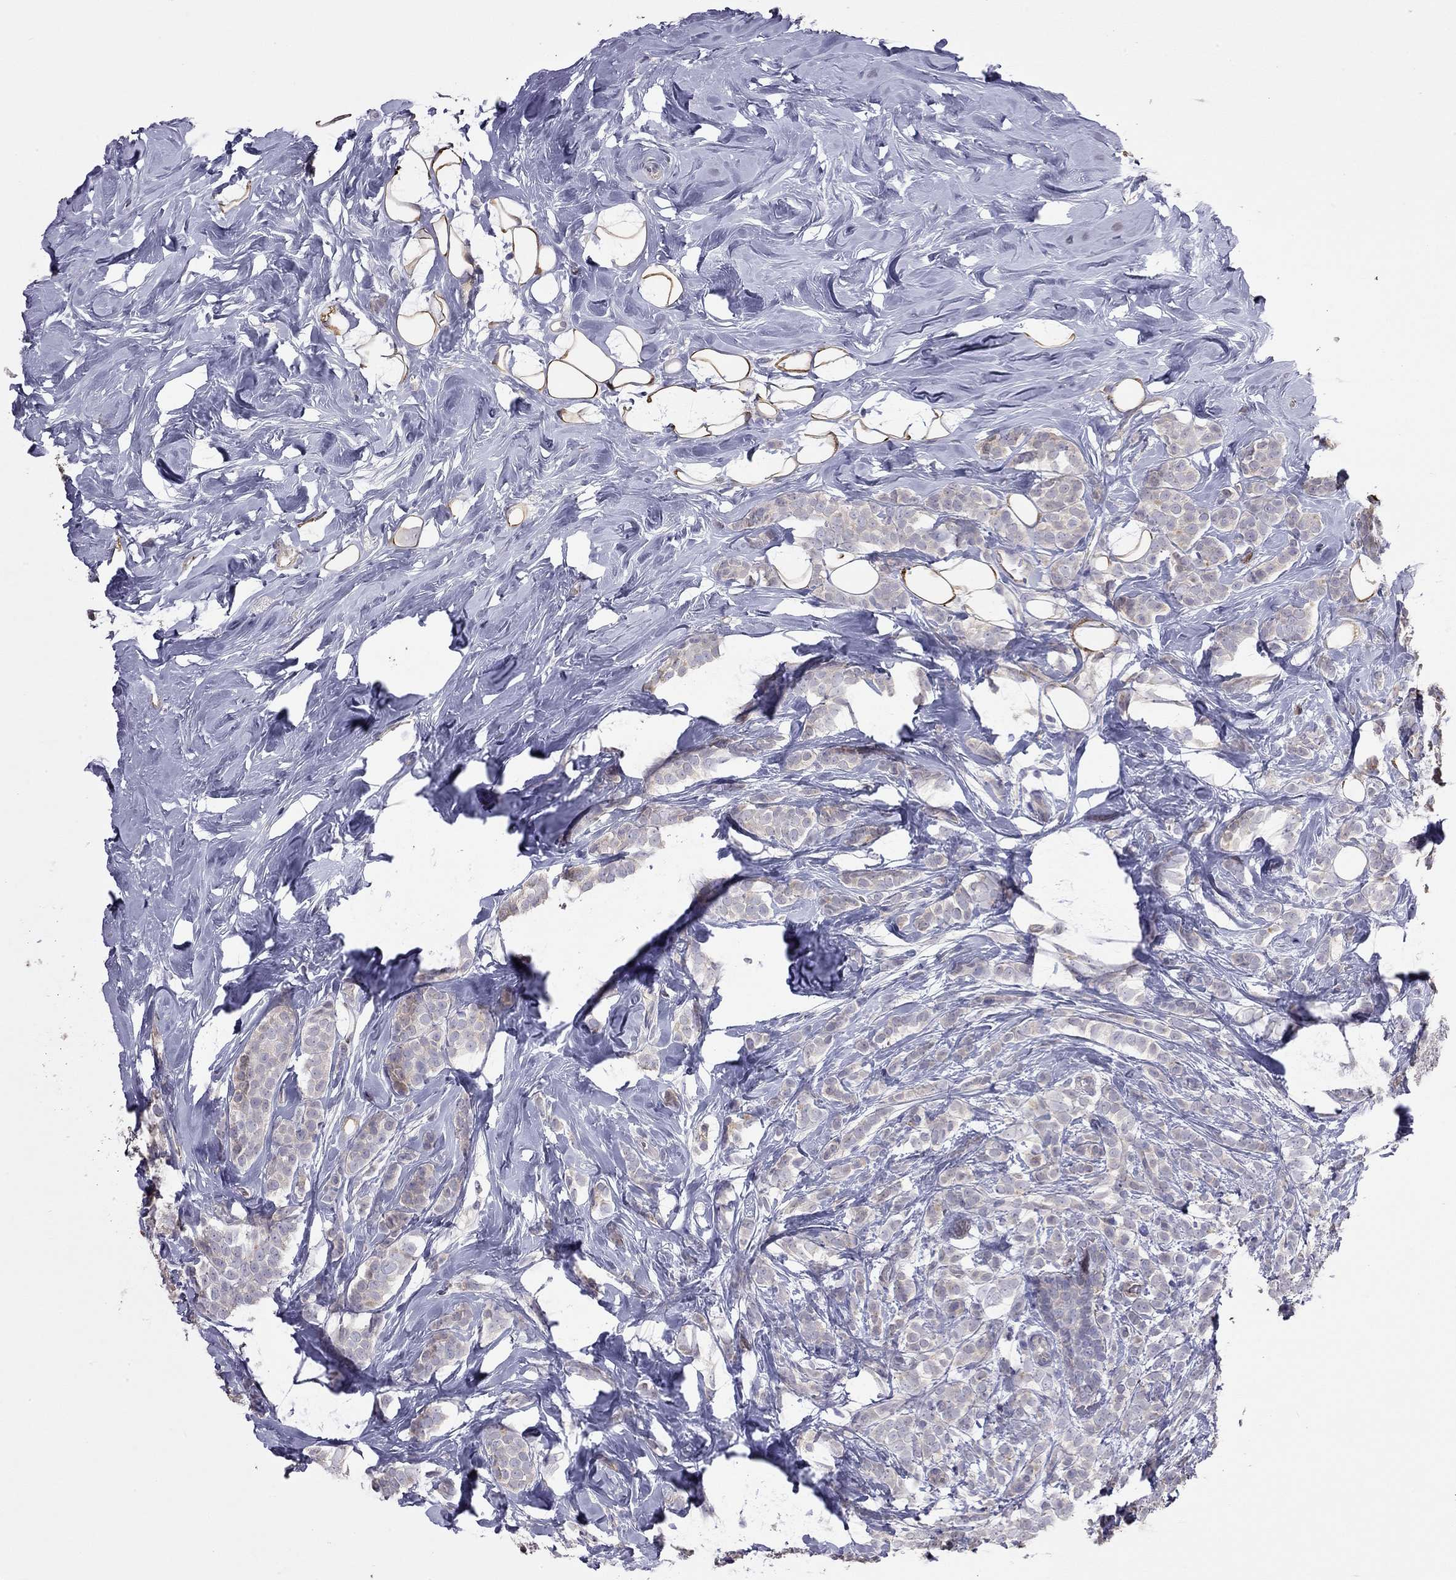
{"staining": {"intensity": "weak", "quantity": "25%-75%", "location": "cytoplasmic/membranous"}, "tissue": "breast cancer", "cell_type": "Tumor cells", "image_type": "cancer", "snomed": [{"axis": "morphology", "description": "Lobular carcinoma"}, {"axis": "topography", "description": "Breast"}], "caption": "Breast lobular carcinoma stained with a protein marker reveals weak staining in tumor cells.", "gene": "FEZ1", "patient": {"sex": "female", "age": 49}}